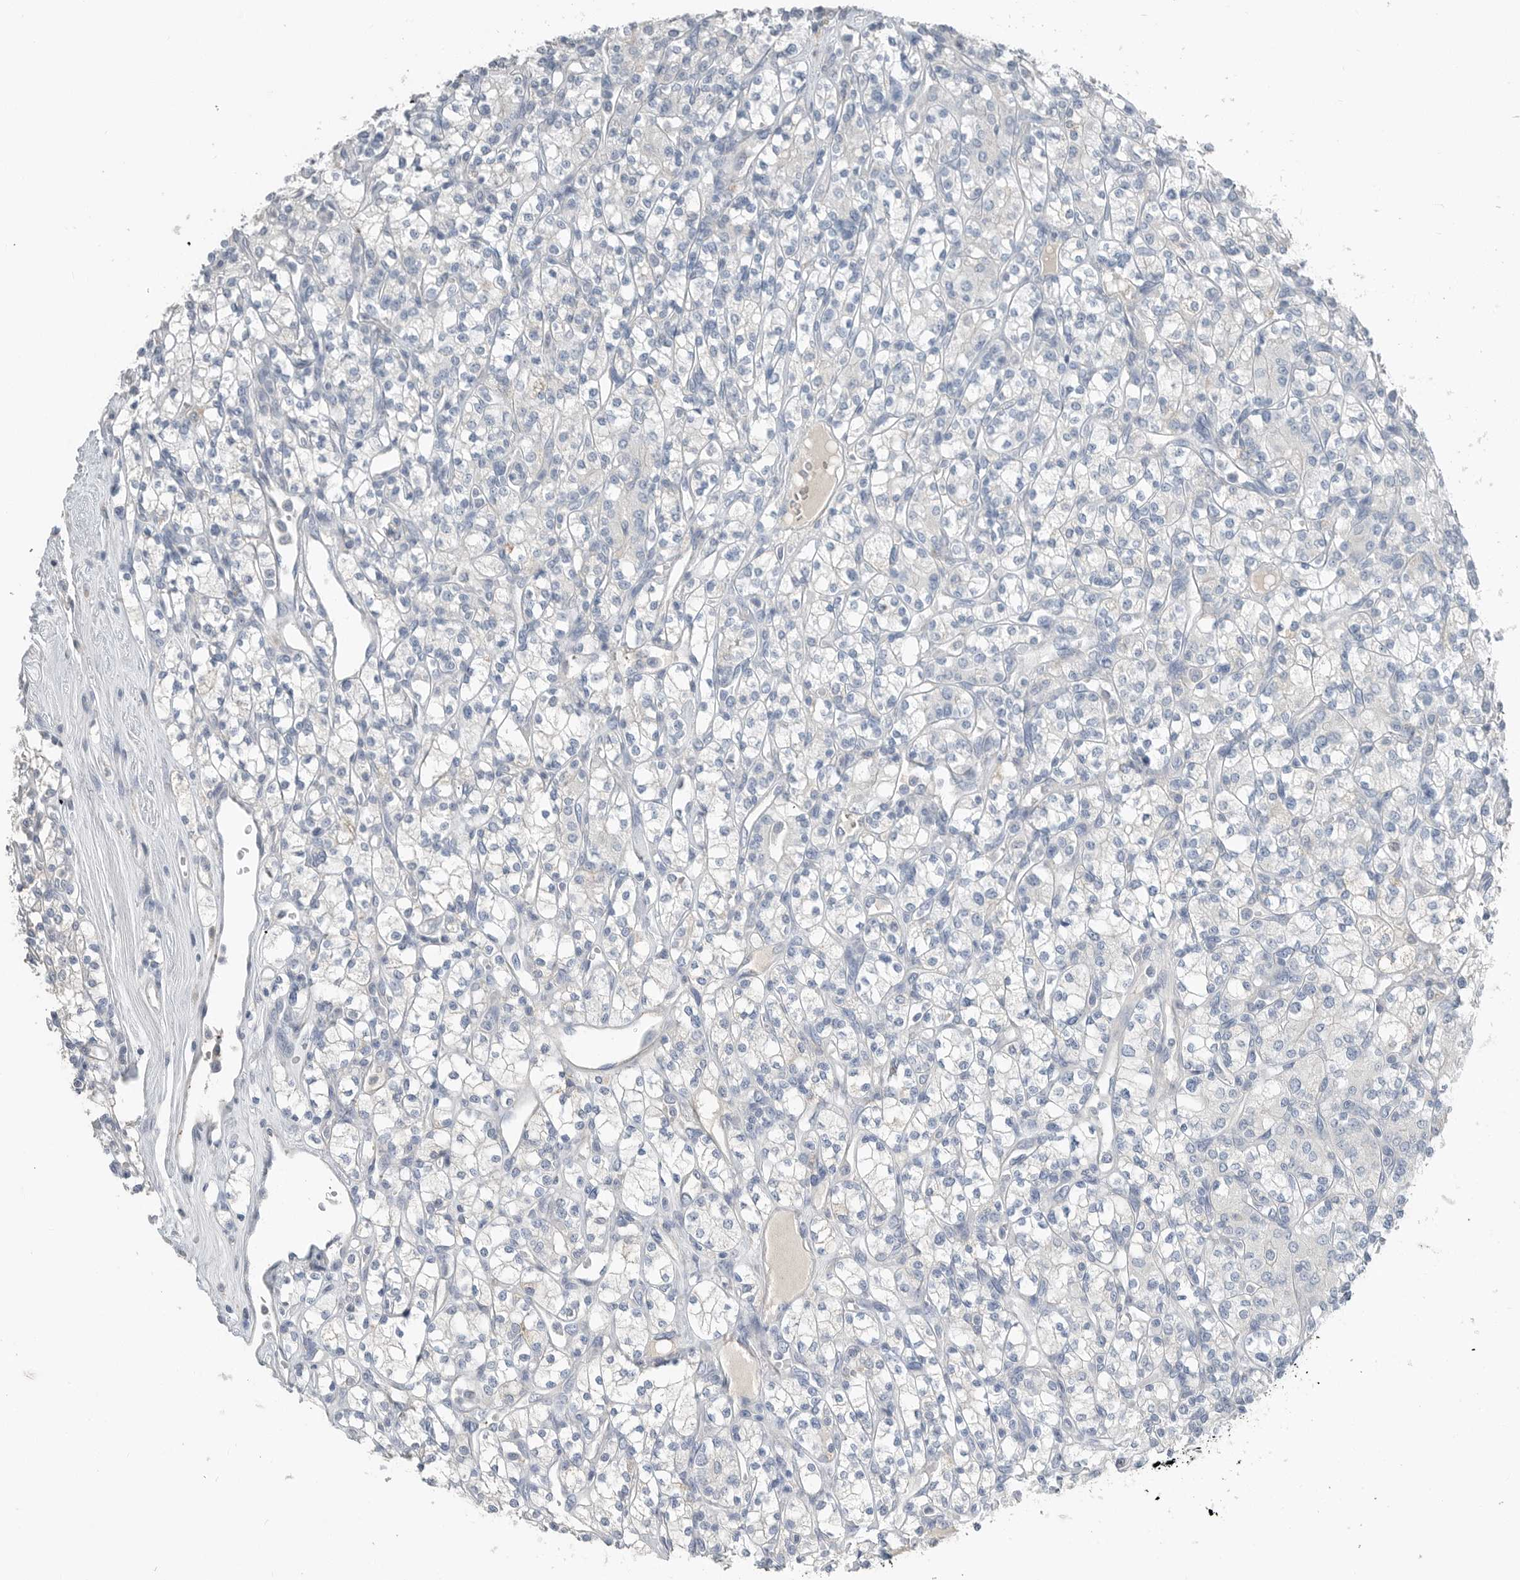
{"staining": {"intensity": "negative", "quantity": "none", "location": "none"}, "tissue": "renal cancer", "cell_type": "Tumor cells", "image_type": "cancer", "snomed": [{"axis": "morphology", "description": "Adenocarcinoma, NOS"}, {"axis": "topography", "description": "Kidney"}], "caption": "This is a photomicrograph of immunohistochemistry staining of renal adenocarcinoma, which shows no positivity in tumor cells.", "gene": "SERPINB7", "patient": {"sex": "male", "age": 77}}